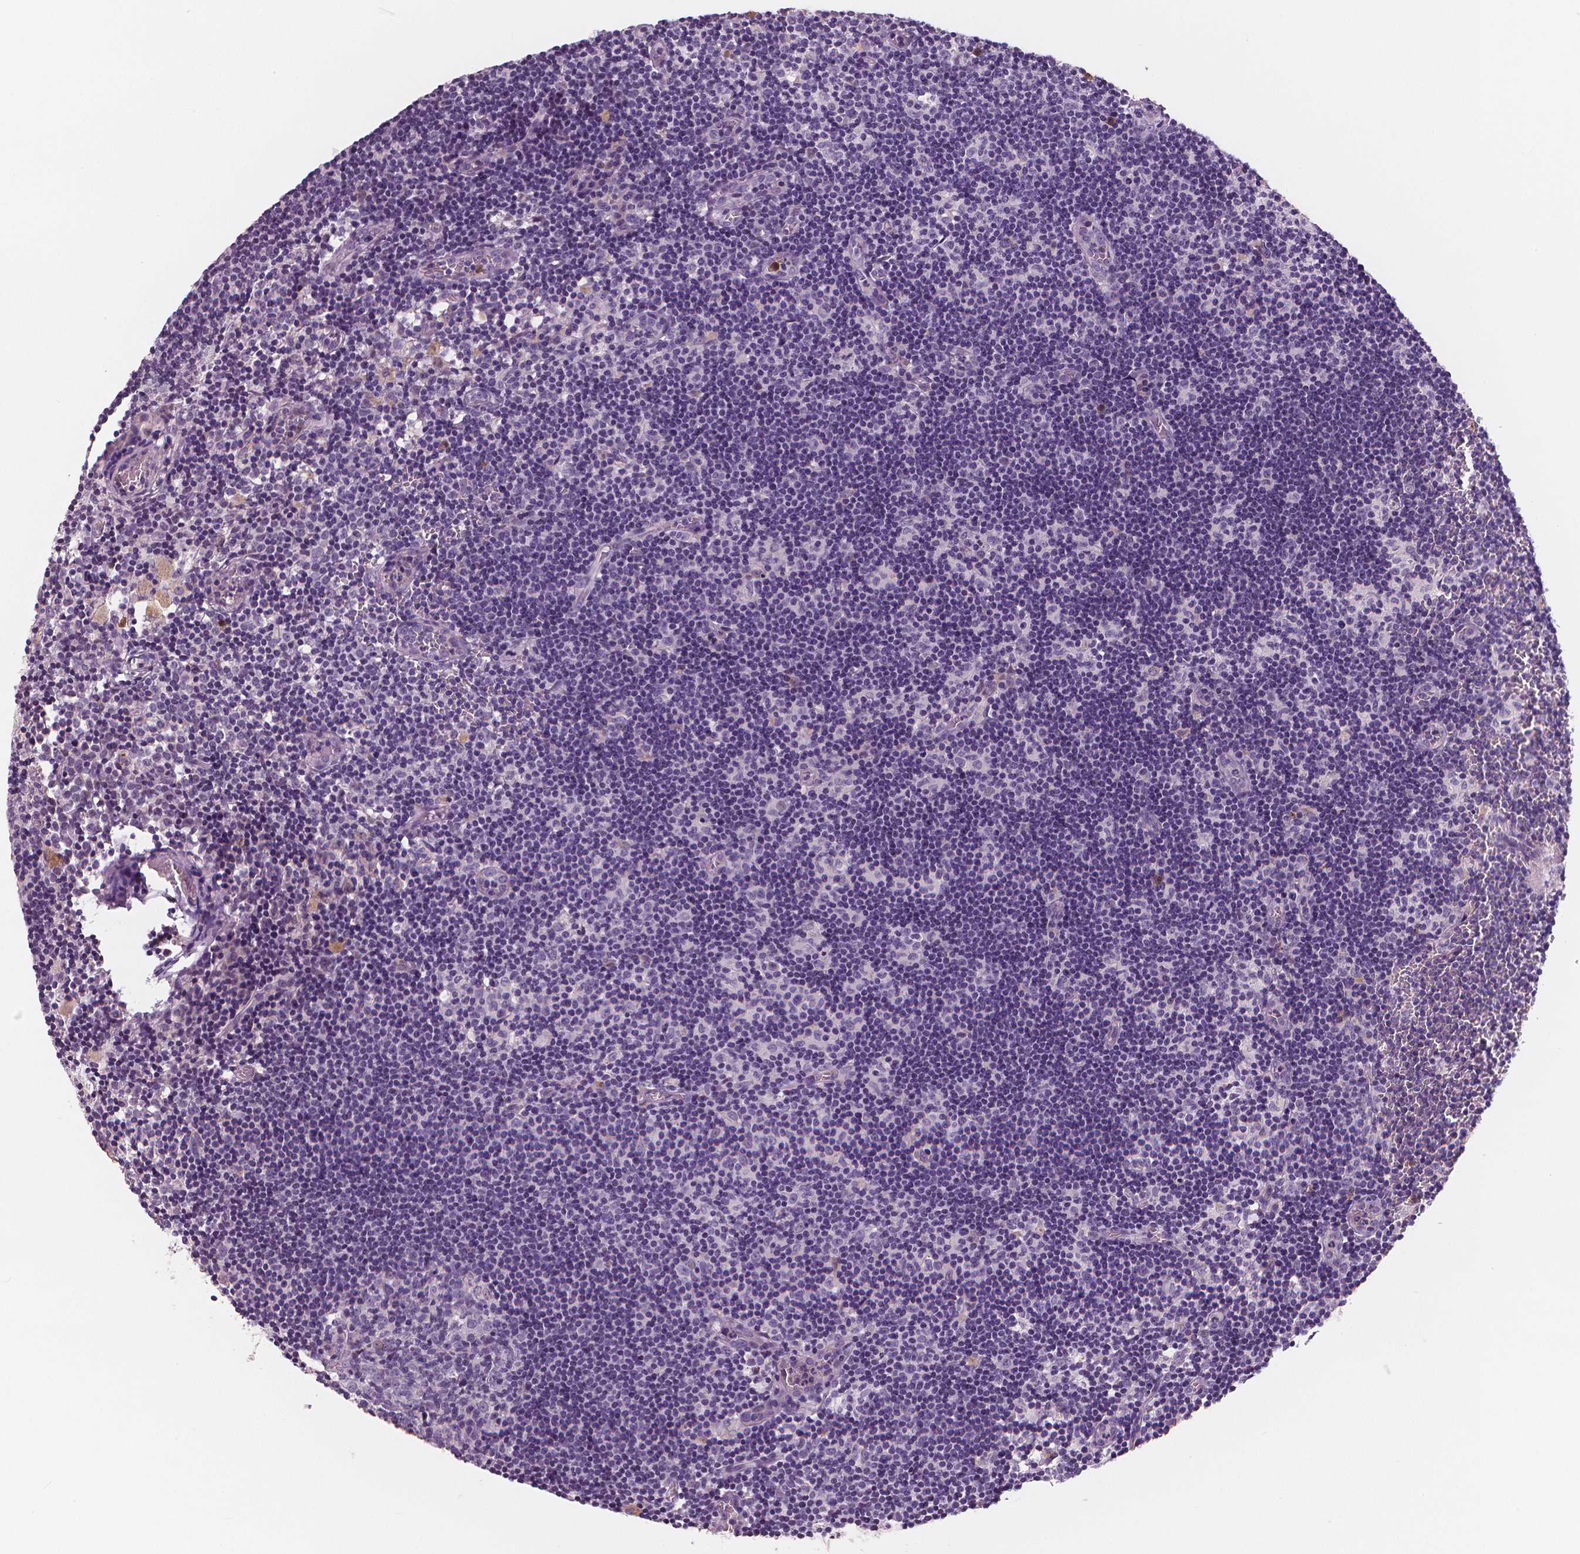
{"staining": {"intensity": "negative", "quantity": "none", "location": "none"}, "tissue": "lymph node", "cell_type": "Germinal center cells", "image_type": "normal", "snomed": [{"axis": "morphology", "description": "Normal tissue, NOS"}, {"axis": "topography", "description": "Lymph node"}], "caption": "An immunohistochemistry (IHC) image of unremarkable lymph node is shown. There is no staining in germinal center cells of lymph node. The staining is performed using DAB brown chromogen with nuclei counter-stained in using hematoxylin.", "gene": "RNASE7", "patient": {"sex": "female", "age": 52}}